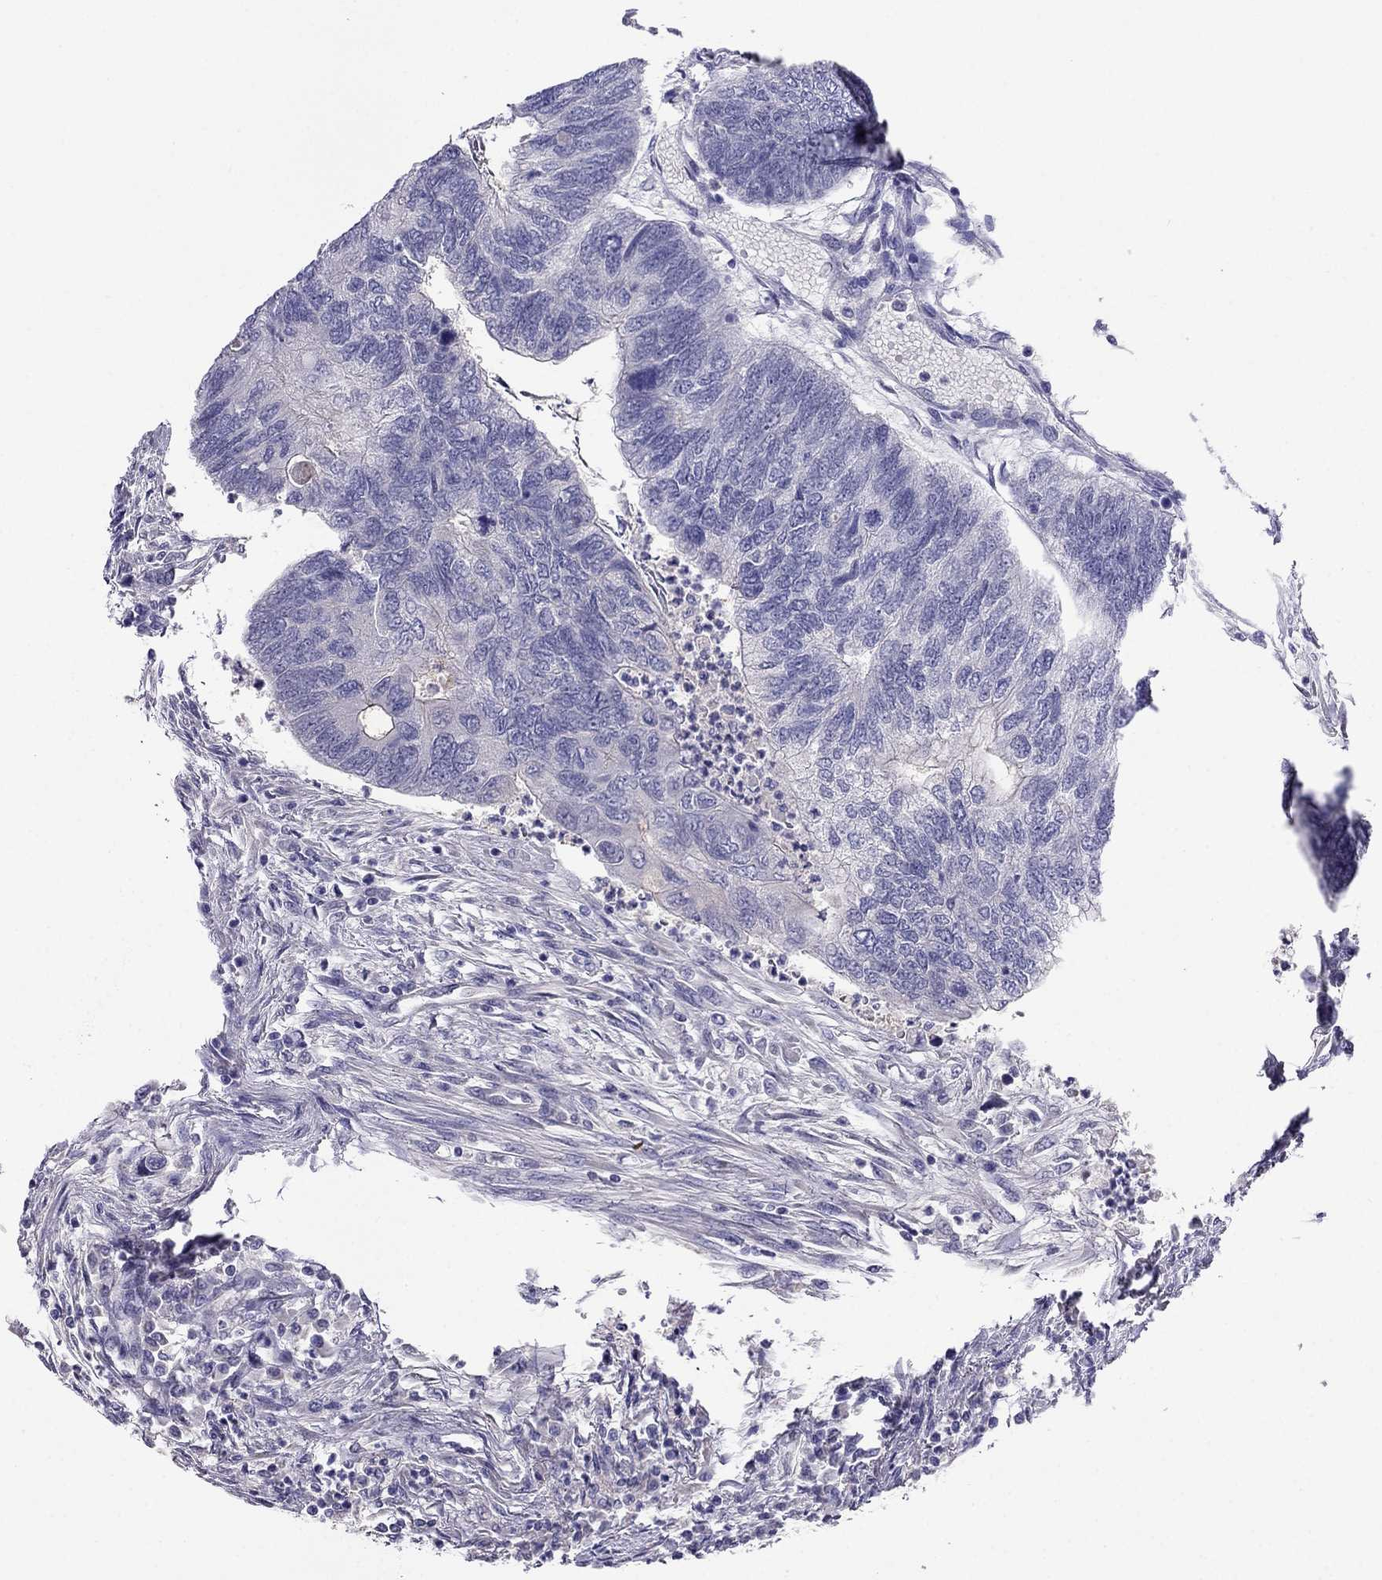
{"staining": {"intensity": "negative", "quantity": "none", "location": "none"}, "tissue": "colorectal cancer", "cell_type": "Tumor cells", "image_type": "cancer", "snomed": [{"axis": "morphology", "description": "Adenocarcinoma, NOS"}, {"axis": "topography", "description": "Colon"}], "caption": "This is an IHC micrograph of human colorectal adenocarcinoma. There is no positivity in tumor cells.", "gene": "TBC1D21", "patient": {"sex": "female", "age": 67}}